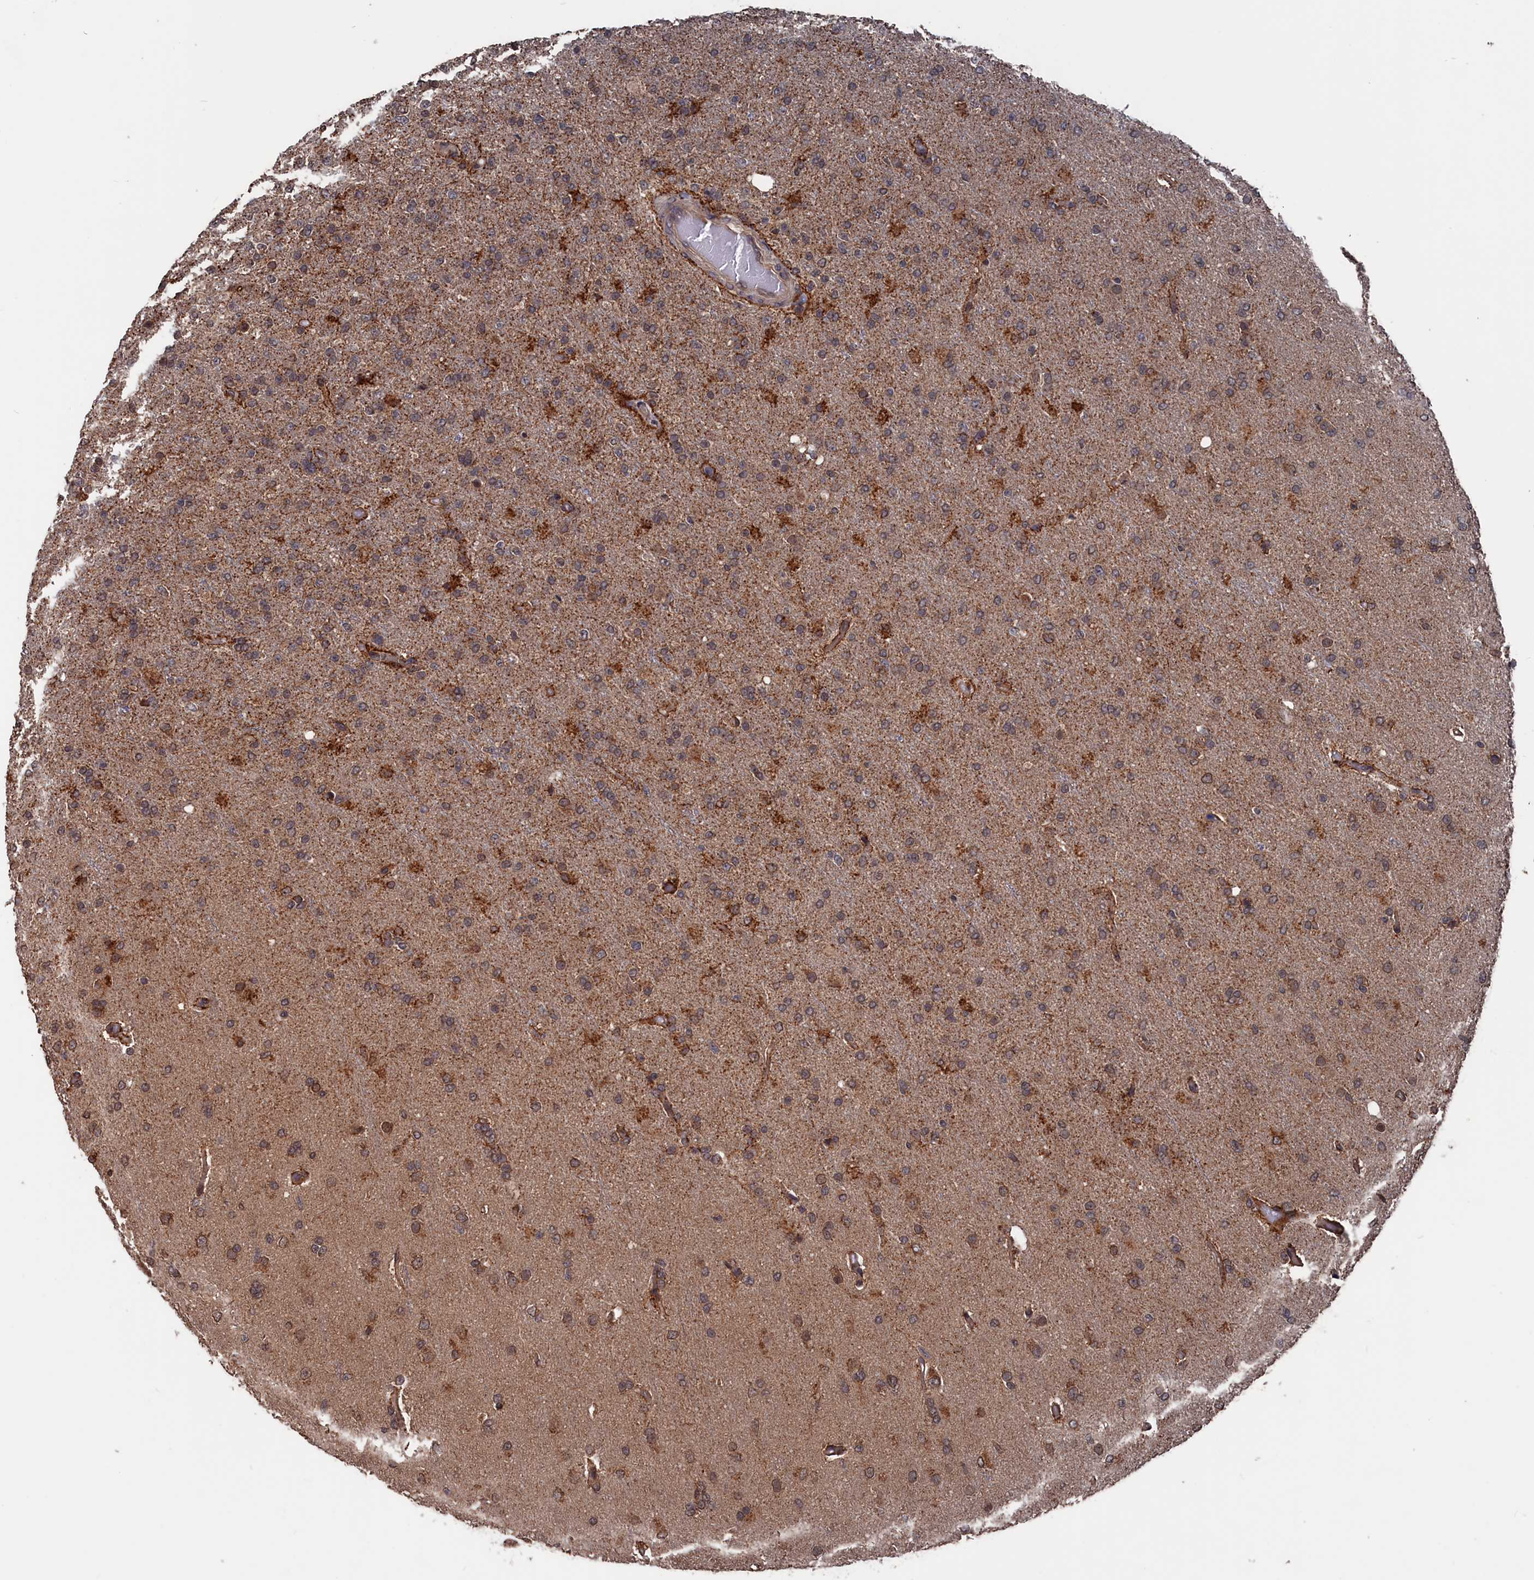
{"staining": {"intensity": "negative", "quantity": "none", "location": "none"}, "tissue": "glioma", "cell_type": "Tumor cells", "image_type": "cancer", "snomed": [{"axis": "morphology", "description": "Glioma, malignant, High grade"}, {"axis": "topography", "description": "Brain"}], "caption": "DAB (3,3'-diaminobenzidine) immunohistochemical staining of malignant glioma (high-grade) exhibits no significant positivity in tumor cells.", "gene": "PDE12", "patient": {"sex": "female", "age": 74}}